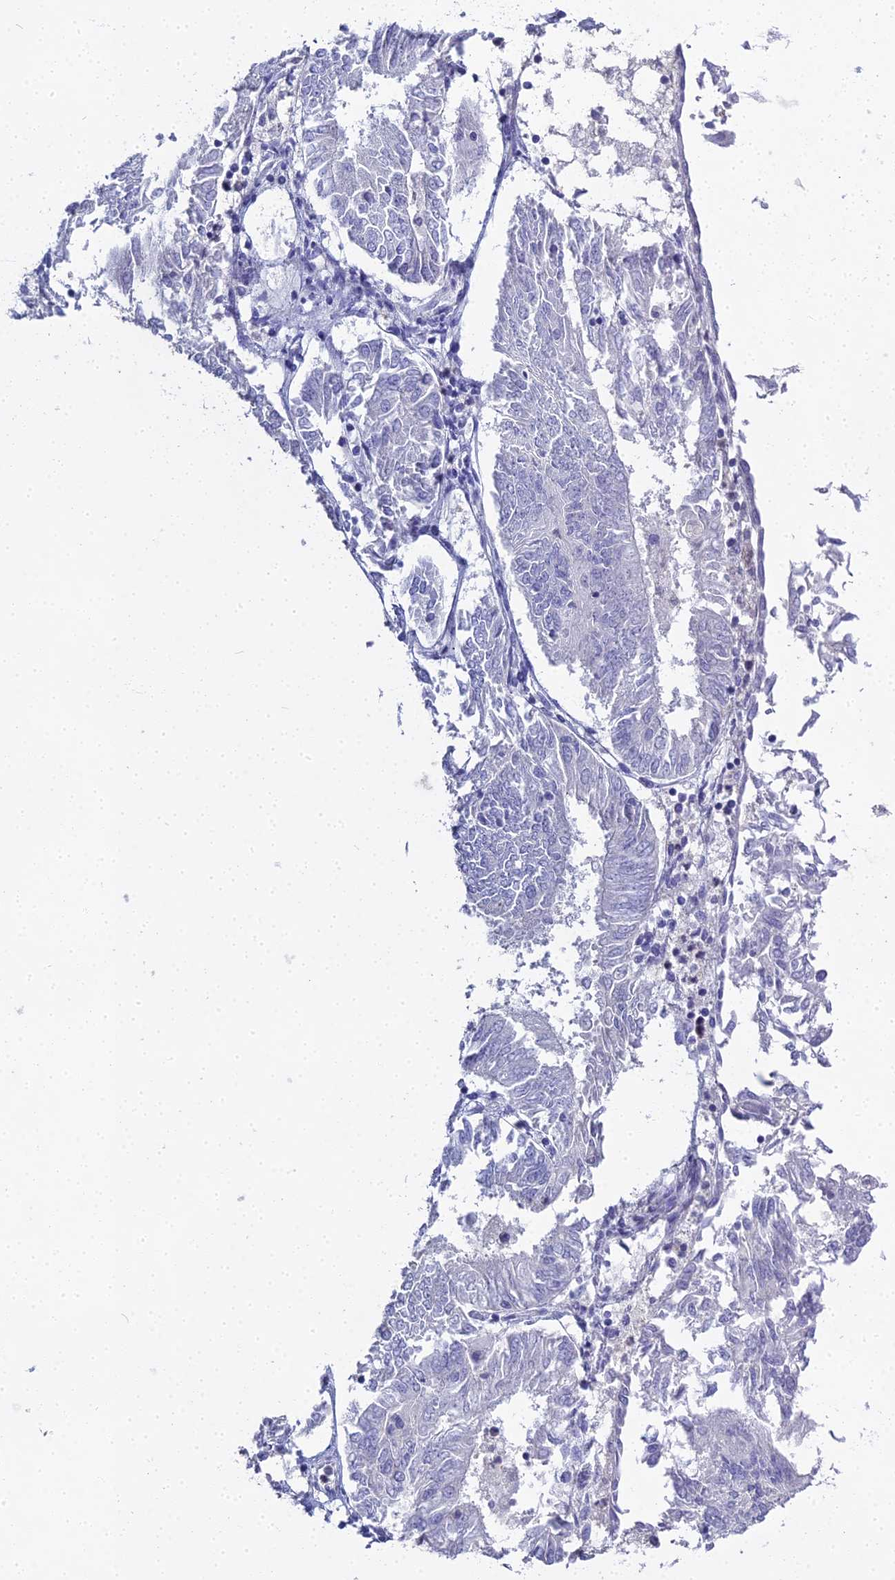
{"staining": {"intensity": "negative", "quantity": "none", "location": "none"}, "tissue": "endometrial cancer", "cell_type": "Tumor cells", "image_type": "cancer", "snomed": [{"axis": "morphology", "description": "Adenocarcinoma, NOS"}, {"axis": "topography", "description": "Endometrium"}], "caption": "DAB immunohistochemical staining of adenocarcinoma (endometrial) reveals no significant positivity in tumor cells.", "gene": "S100A7", "patient": {"sex": "female", "age": 58}}